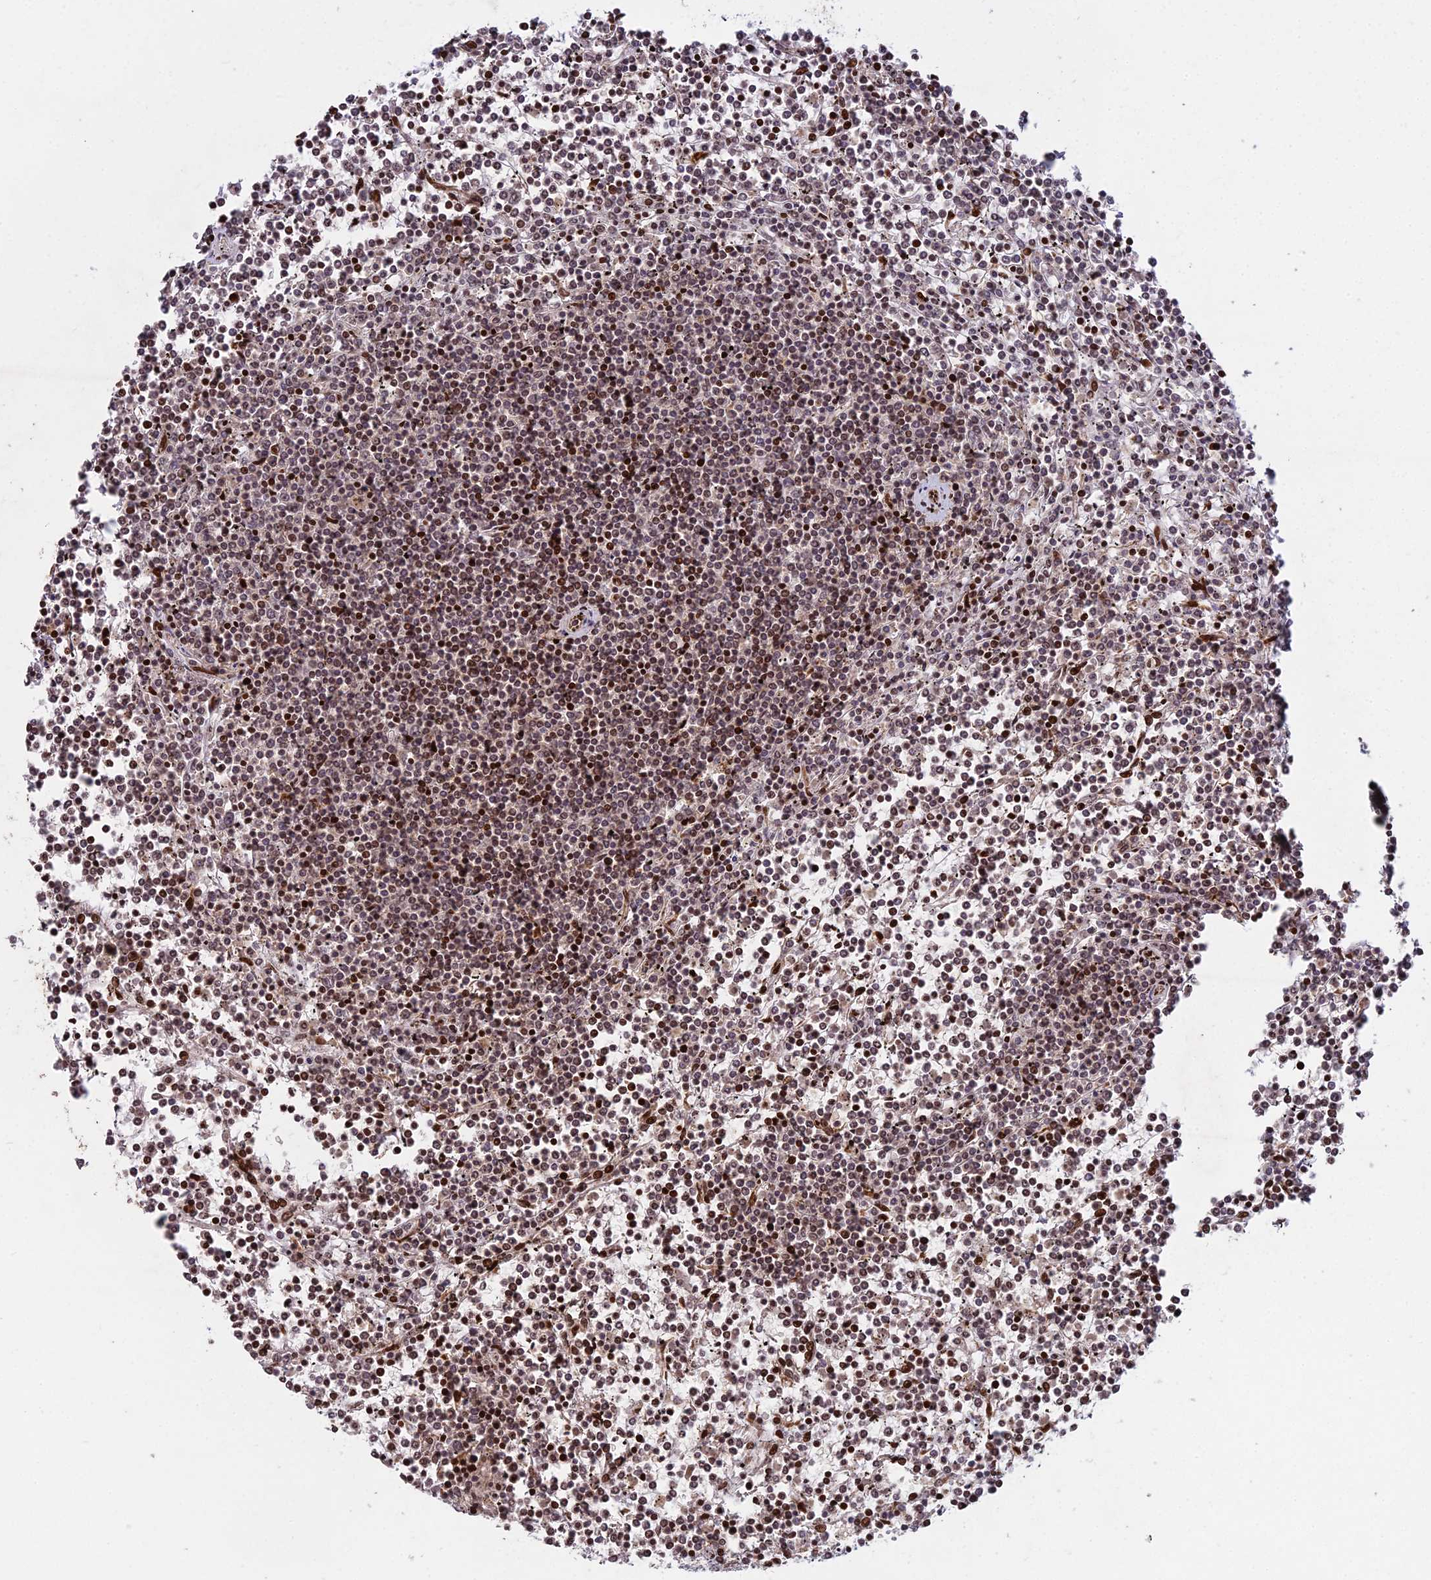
{"staining": {"intensity": "moderate", "quantity": ">75%", "location": "nuclear"}, "tissue": "lymphoma", "cell_type": "Tumor cells", "image_type": "cancer", "snomed": [{"axis": "morphology", "description": "Malignant lymphoma, non-Hodgkin's type, Low grade"}, {"axis": "topography", "description": "Spleen"}], "caption": "Immunohistochemistry of lymphoma exhibits medium levels of moderate nuclear positivity in approximately >75% of tumor cells.", "gene": "RBMS2", "patient": {"sex": "female", "age": 19}}